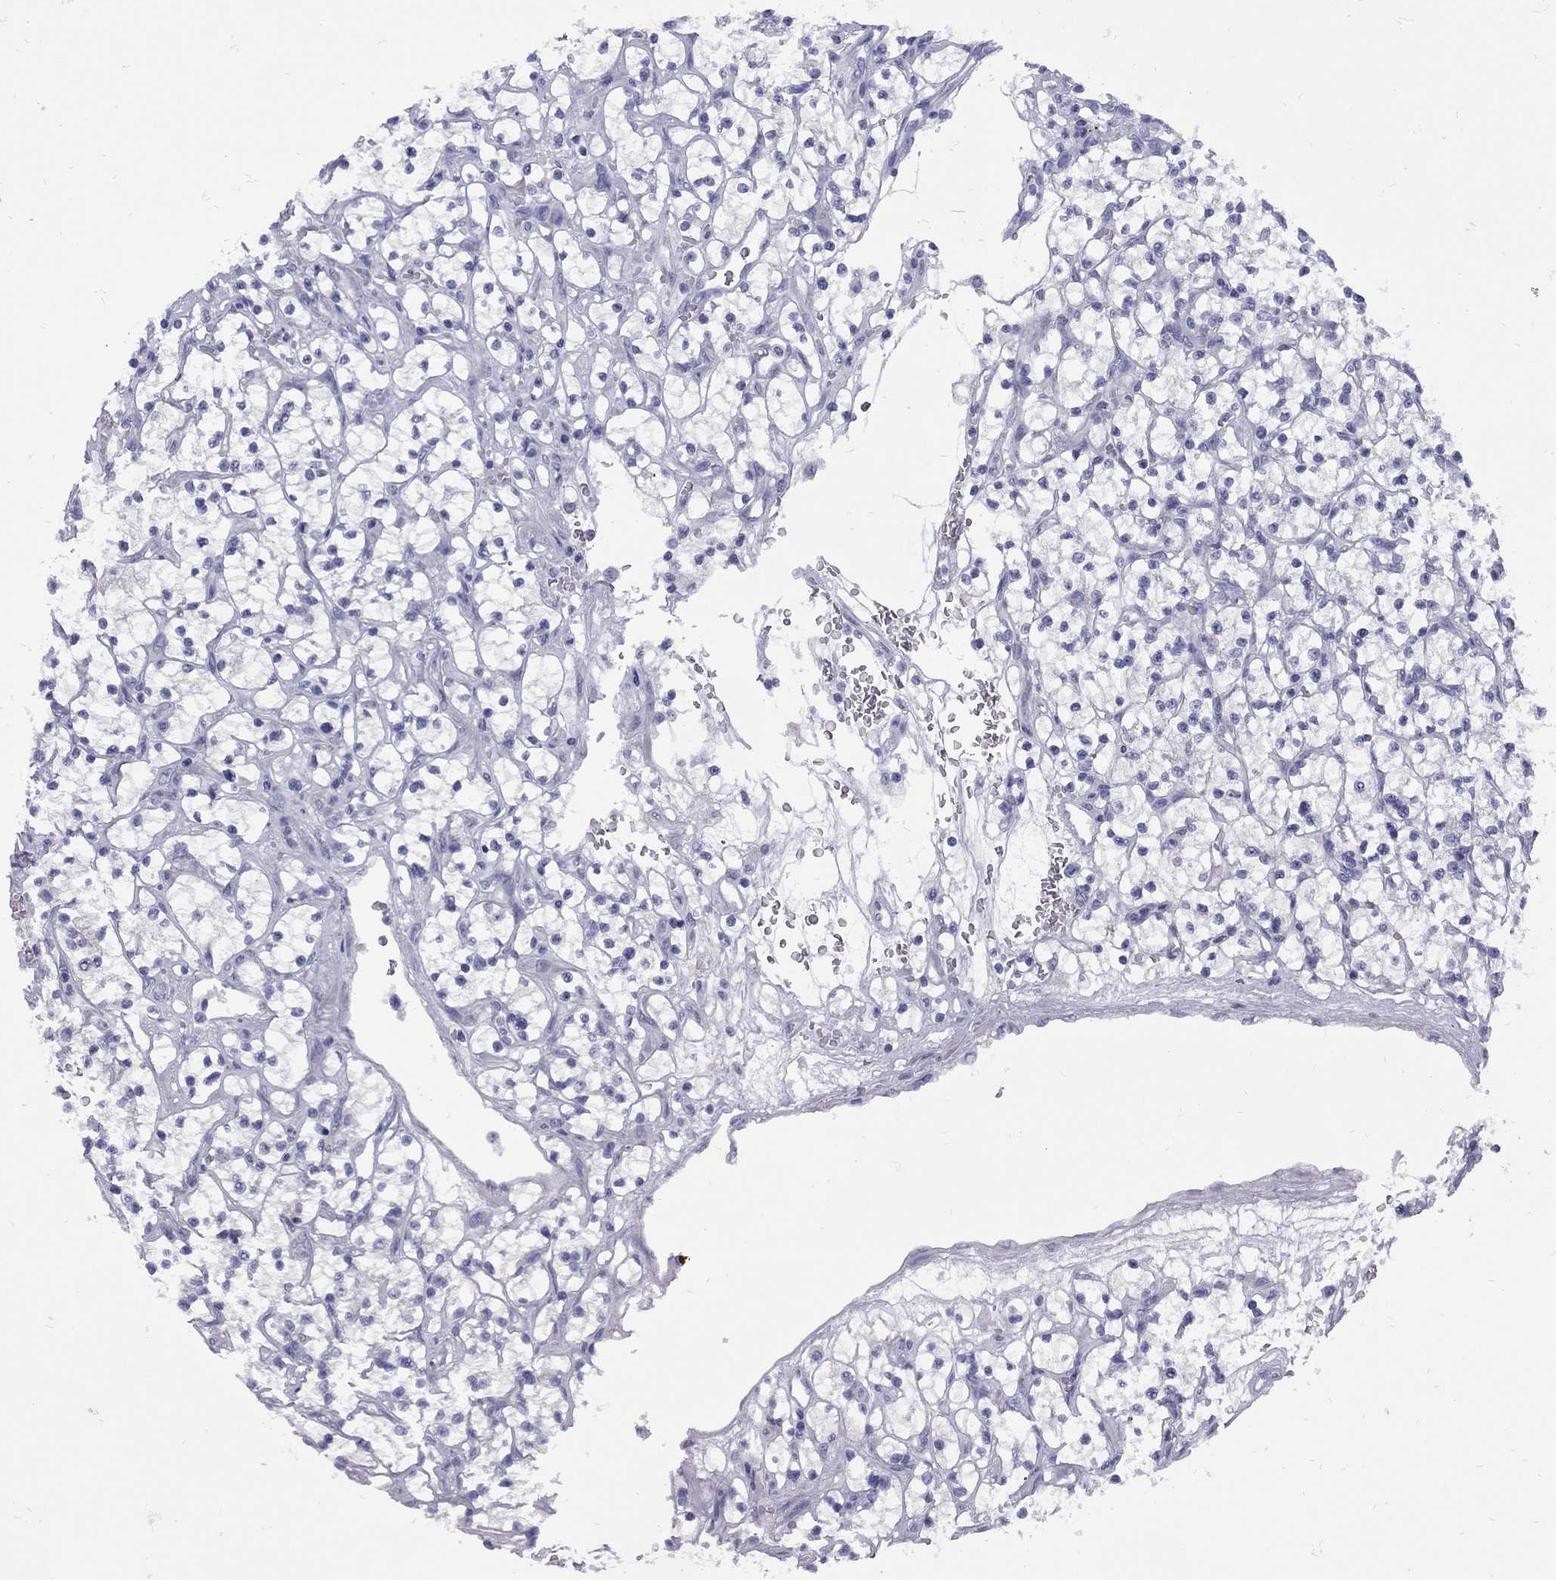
{"staining": {"intensity": "negative", "quantity": "none", "location": "none"}, "tissue": "renal cancer", "cell_type": "Tumor cells", "image_type": "cancer", "snomed": [{"axis": "morphology", "description": "Adenocarcinoma, NOS"}, {"axis": "topography", "description": "Kidney"}], "caption": "Tumor cells show no significant protein positivity in renal adenocarcinoma.", "gene": "EPPIN", "patient": {"sex": "female", "age": 64}}